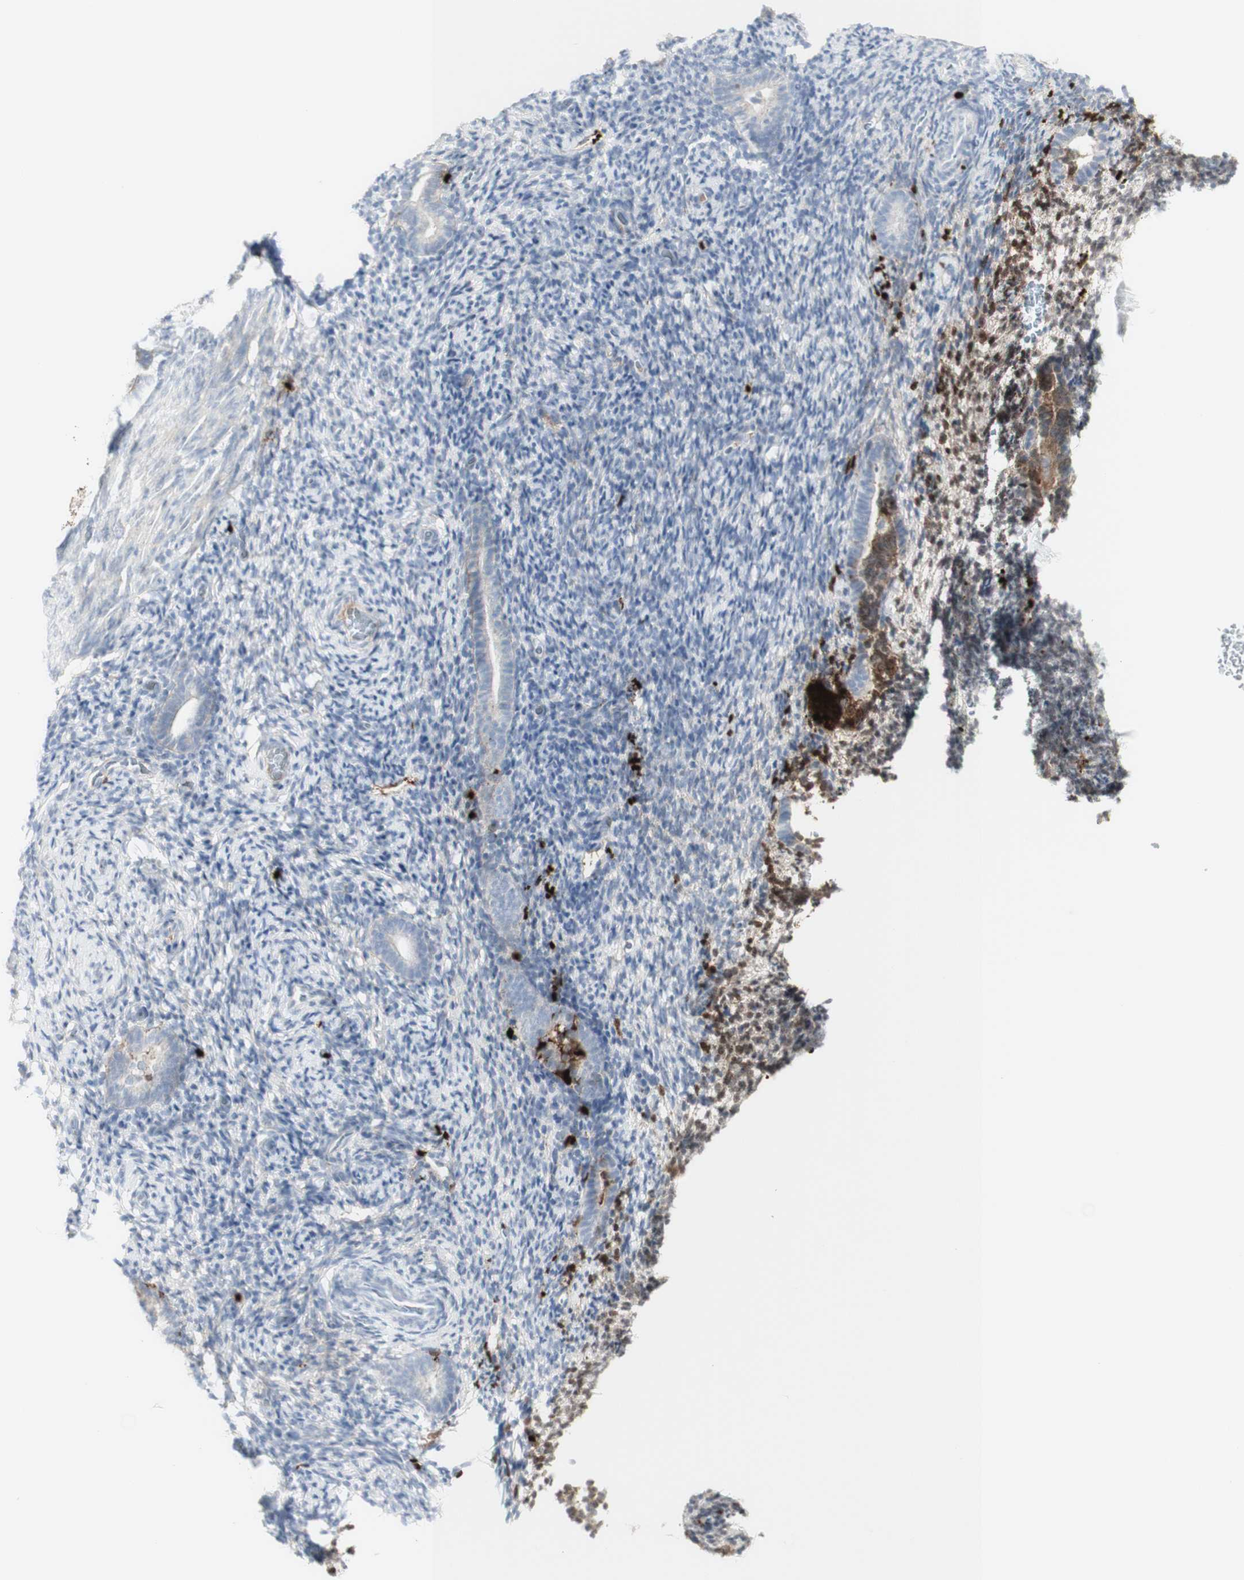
{"staining": {"intensity": "strong", "quantity": "<25%", "location": "cytoplasmic/membranous"}, "tissue": "endometrium", "cell_type": "Cells in endometrial stroma", "image_type": "normal", "snomed": [{"axis": "morphology", "description": "Normal tissue, NOS"}, {"axis": "topography", "description": "Endometrium"}], "caption": "Endometrium stained with DAB IHC shows medium levels of strong cytoplasmic/membranous expression in approximately <25% of cells in endometrial stroma. (IHC, brightfield microscopy, high magnification).", "gene": "MDK", "patient": {"sex": "female", "age": 51}}